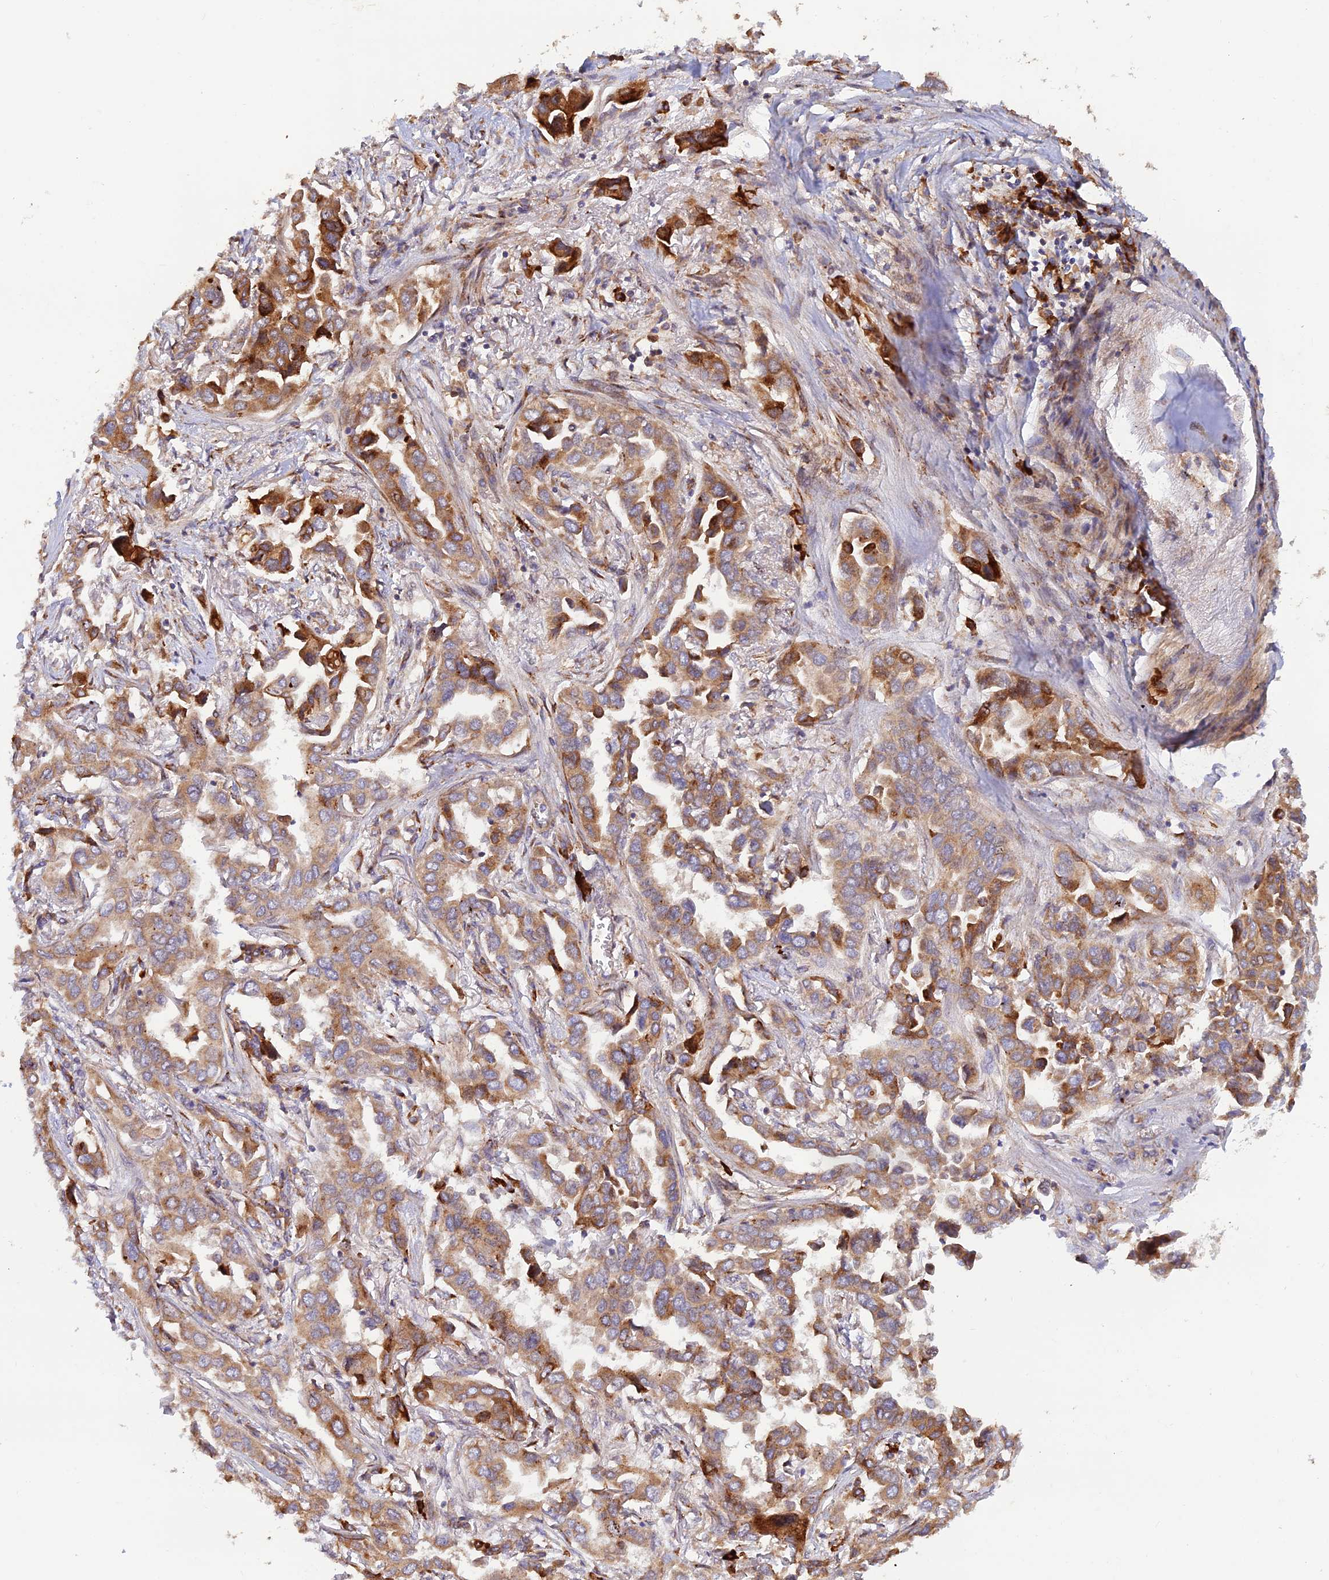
{"staining": {"intensity": "strong", "quantity": "25%-75%", "location": "cytoplasmic/membranous"}, "tissue": "lung cancer", "cell_type": "Tumor cells", "image_type": "cancer", "snomed": [{"axis": "morphology", "description": "Adenocarcinoma, NOS"}, {"axis": "topography", "description": "Lung"}], "caption": "High-magnification brightfield microscopy of lung adenocarcinoma stained with DAB (3,3'-diaminobenzidine) (brown) and counterstained with hematoxylin (blue). tumor cells exhibit strong cytoplasmic/membranous staining is present in approximately25%-75% of cells.", "gene": "GMCL1", "patient": {"sex": "female", "age": 76}}